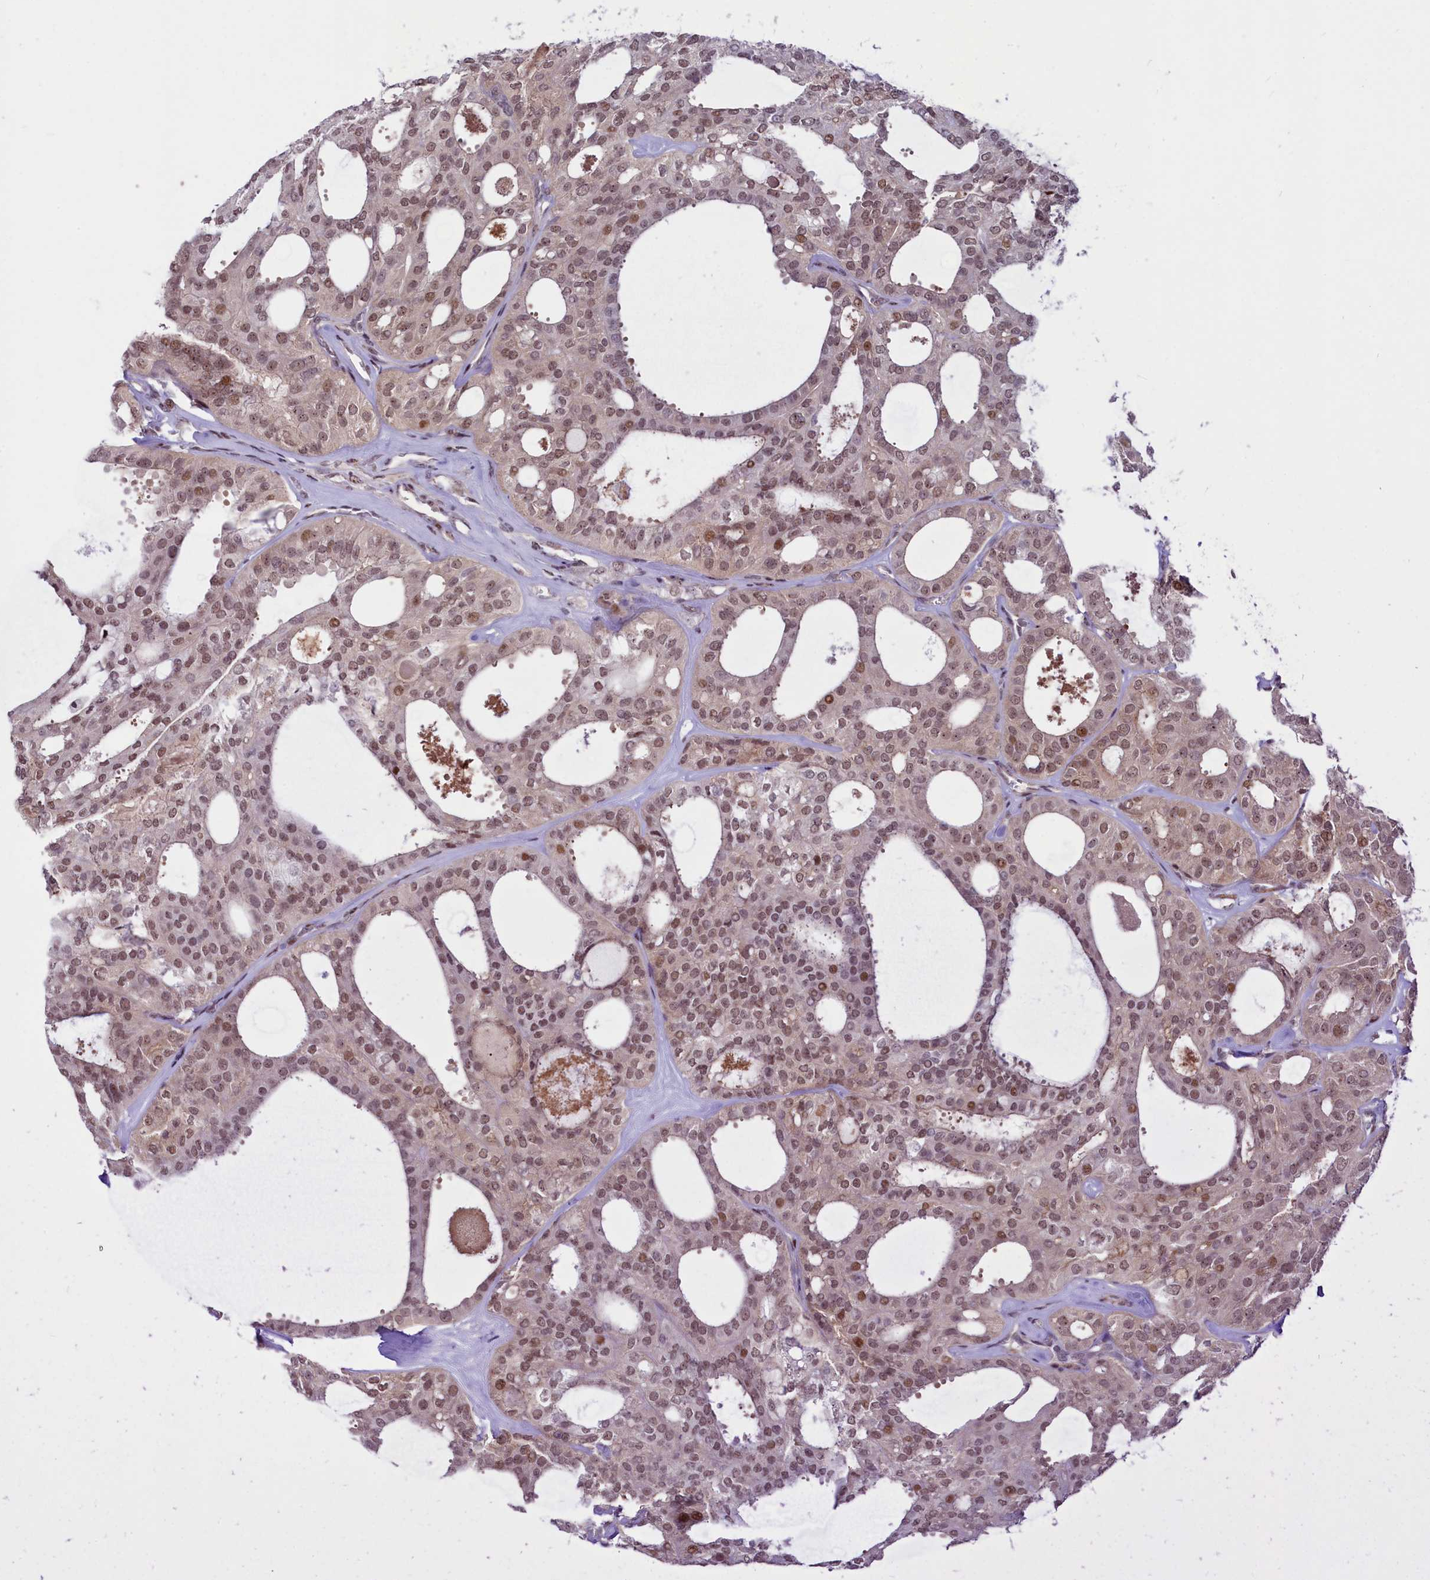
{"staining": {"intensity": "moderate", "quantity": ">75%", "location": "nuclear"}, "tissue": "thyroid cancer", "cell_type": "Tumor cells", "image_type": "cancer", "snomed": [{"axis": "morphology", "description": "Follicular adenoma carcinoma, NOS"}, {"axis": "topography", "description": "Thyroid gland"}], "caption": "There is medium levels of moderate nuclear staining in tumor cells of follicular adenoma carcinoma (thyroid), as demonstrated by immunohistochemical staining (brown color).", "gene": "ANKS3", "patient": {"sex": "male", "age": 75}}